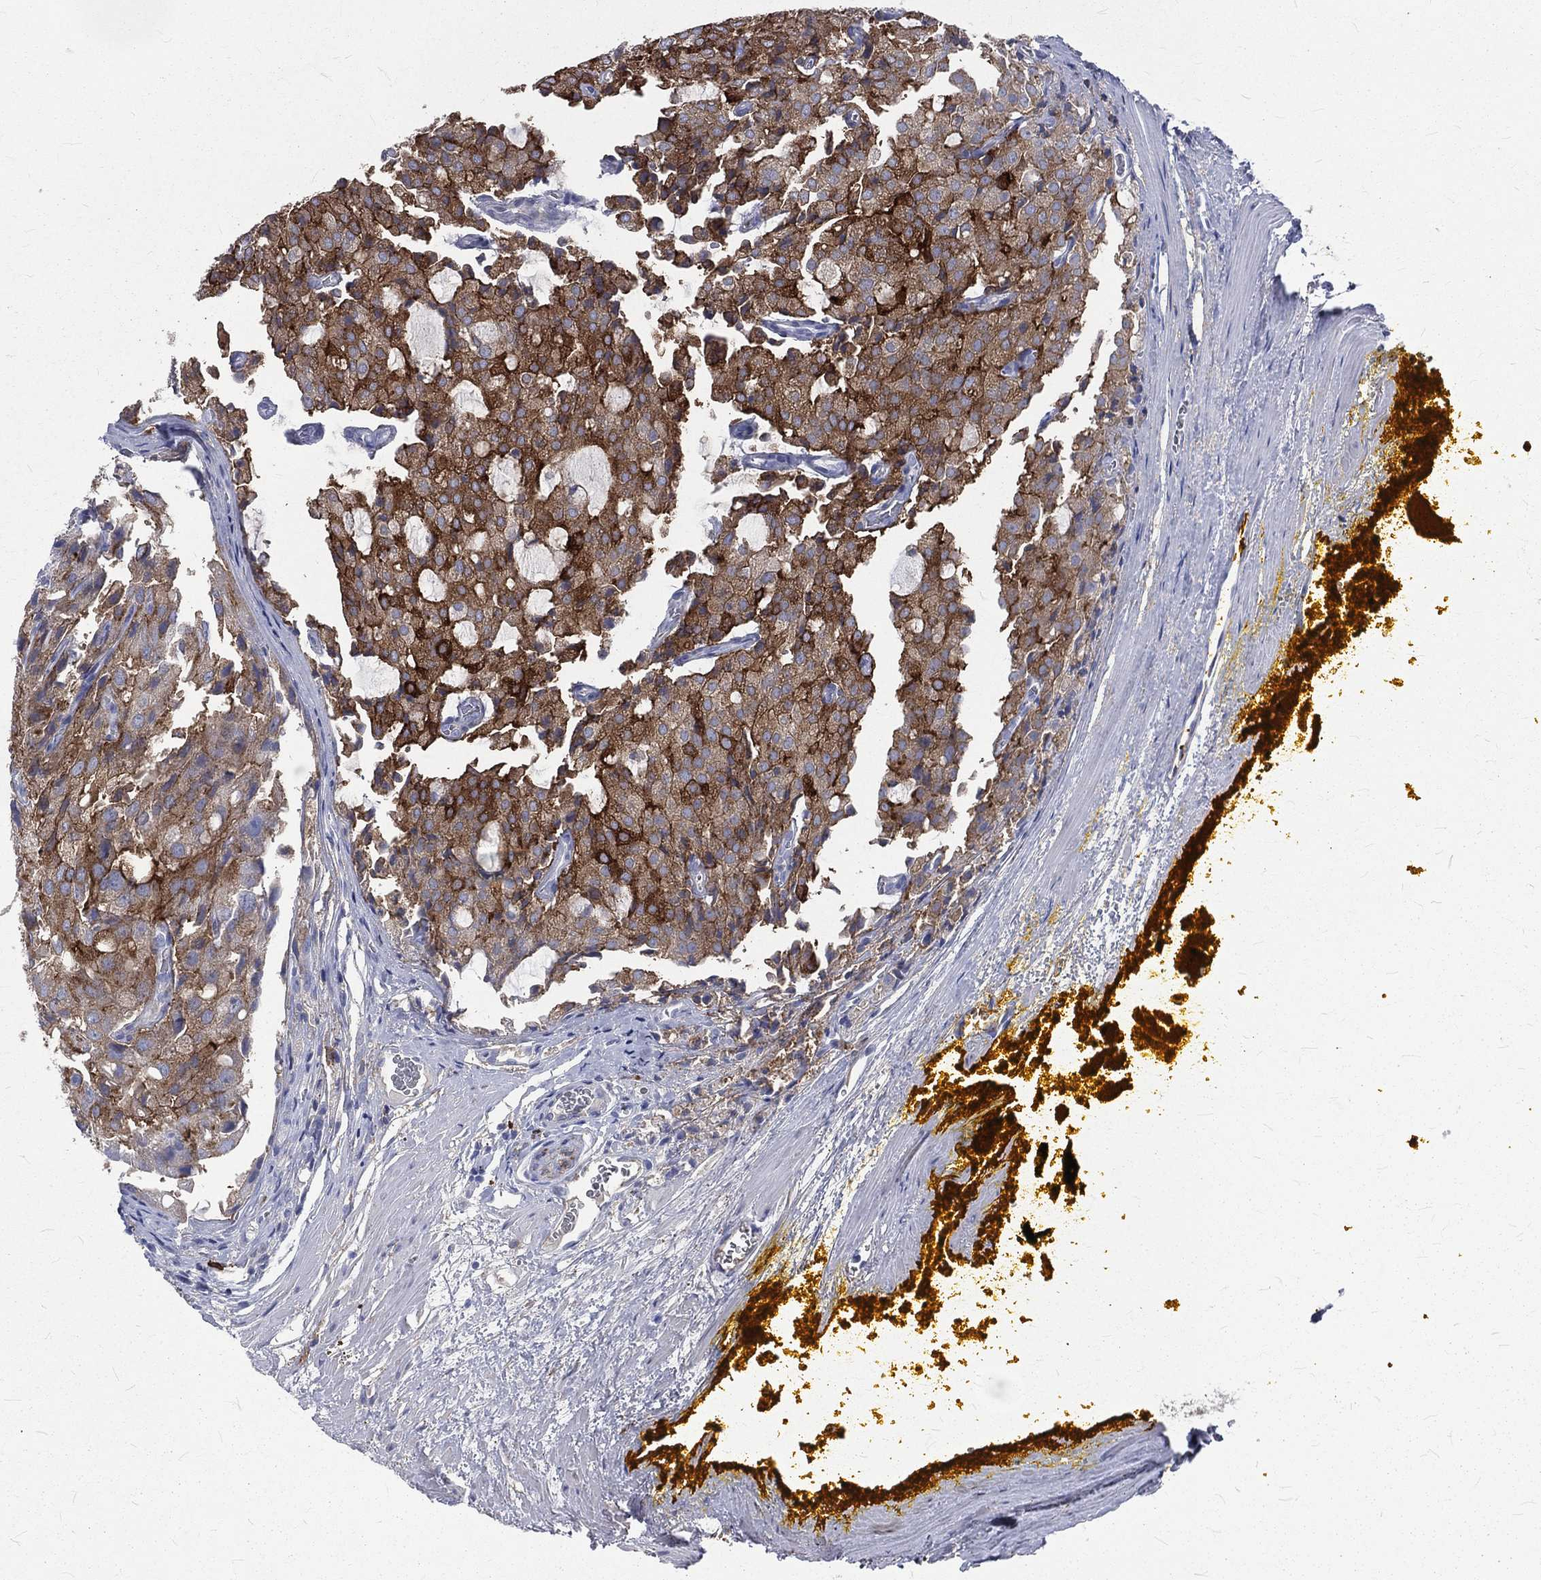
{"staining": {"intensity": "strong", "quantity": ">75%", "location": "cytoplasmic/membranous"}, "tissue": "prostate cancer", "cell_type": "Tumor cells", "image_type": "cancer", "snomed": [{"axis": "morphology", "description": "Adenocarcinoma, NOS"}, {"axis": "topography", "description": "Prostate and seminal vesicle, NOS"}, {"axis": "topography", "description": "Prostate"}], "caption": "Immunohistochemical staining of prostate cancer (adenocarcinoma) shows high levels of strong cytoplasmic/membranous protein staining in about >75% of tumor cells.", "gene": "BASP1", "patient": {"sex": "male", "age": 67}}